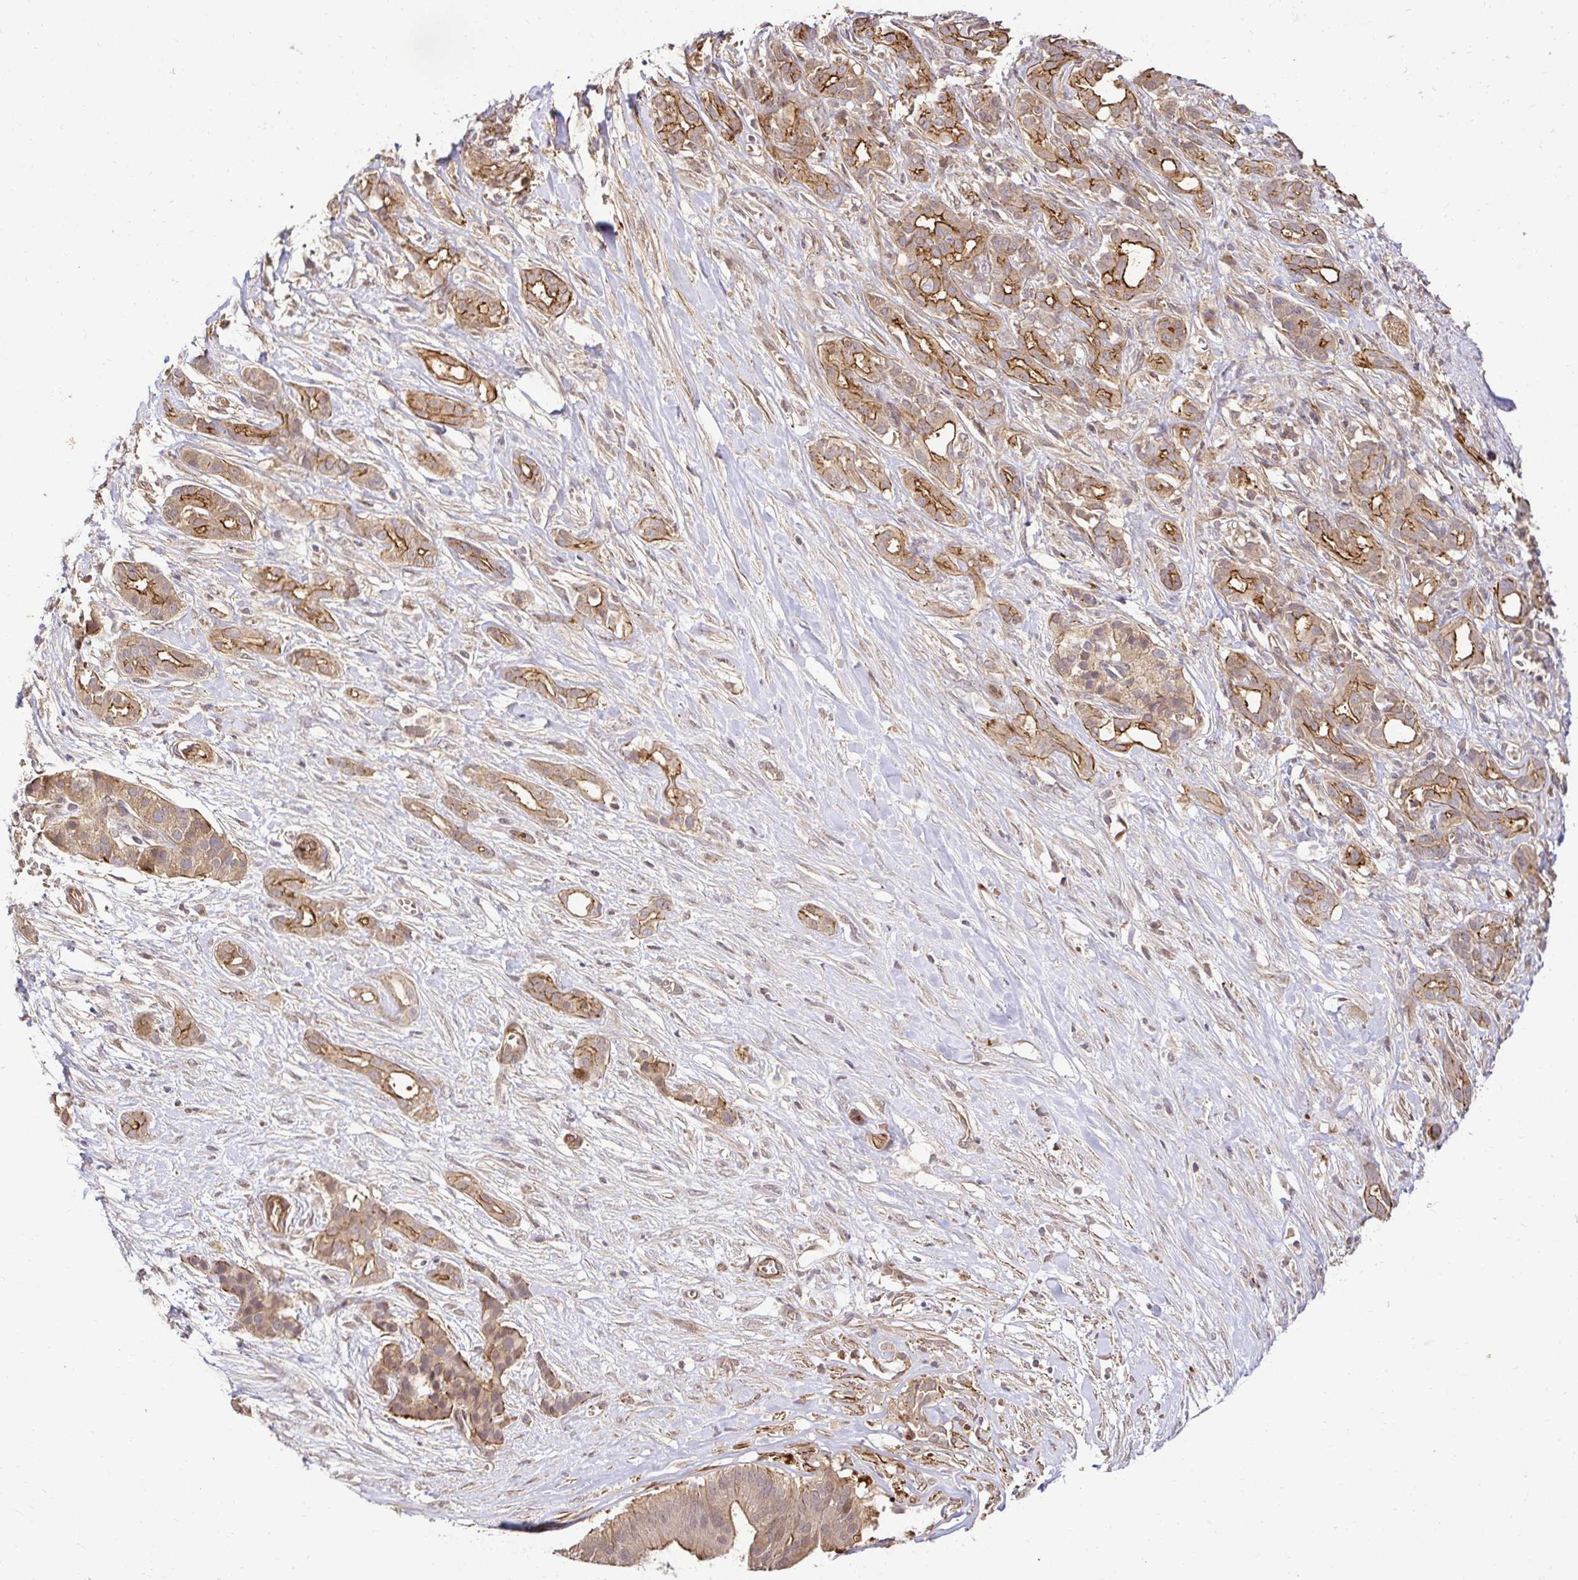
{"staining": {"intensity": "moderate", "quantity": "25%-75%", "location": "cytoplasmic/membranous"}, "tissue": "pancreatic cancer", "cell_type": "Tumor cells", "image_type": "cancer", "snomed": [{"axis": "morphology", "description": "Adenocarcinoma, NOS"}, {"axis": "topography", "description": "Pancreas"}], "caption": "Human pancreatic cancer stained with a brown dye shows moderate cytoplasmic/membranous positive staining in about 25%-75% of tumor cells.", "gene": "PSMA4", "patient": {"sex": "male", "age": 61}}